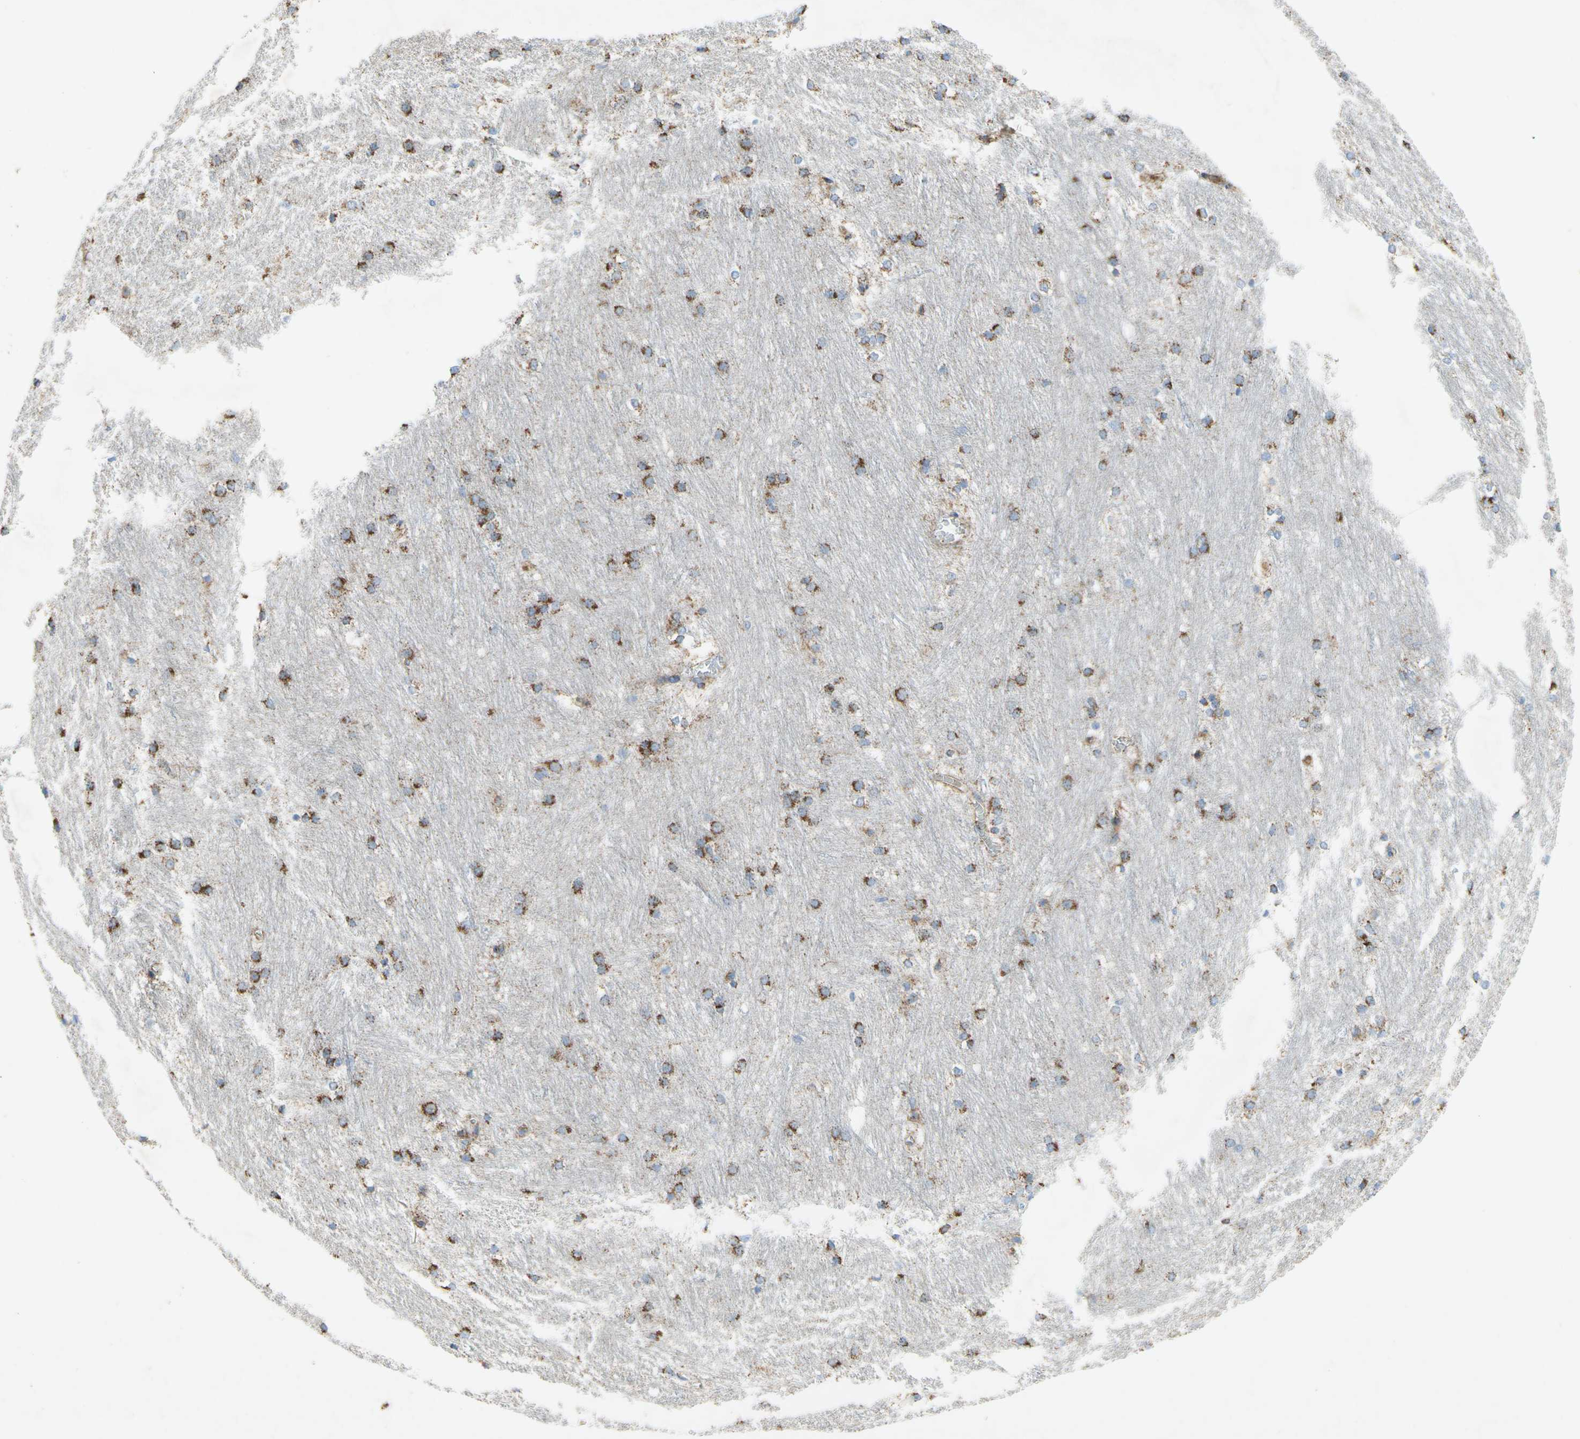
{"staining": {"intensity": "moderate", "quantity": ">75%", "location": "cytoplasmic/membranous"}, "tissue": "caudate", "cell_type": "Glial cells", "image_type": "normal", "snomed": [{"axis": "morphology", "description": "Normal tissue, NOS"}, {"axis": "topography", "description": "Lateral ventricle wall"}], "caption": "IHC photomicrograph of benign caudate: caudate stained using immunohistochemistry (IHC) displays medium levels of moderate protein expression localized specifically in the cytoplasmic/membranous of glial cells, appearing as a cytoplasmic/membranous brown color.", "gene": "SDHB", "patient": {"sex": "female", "age": 19}}